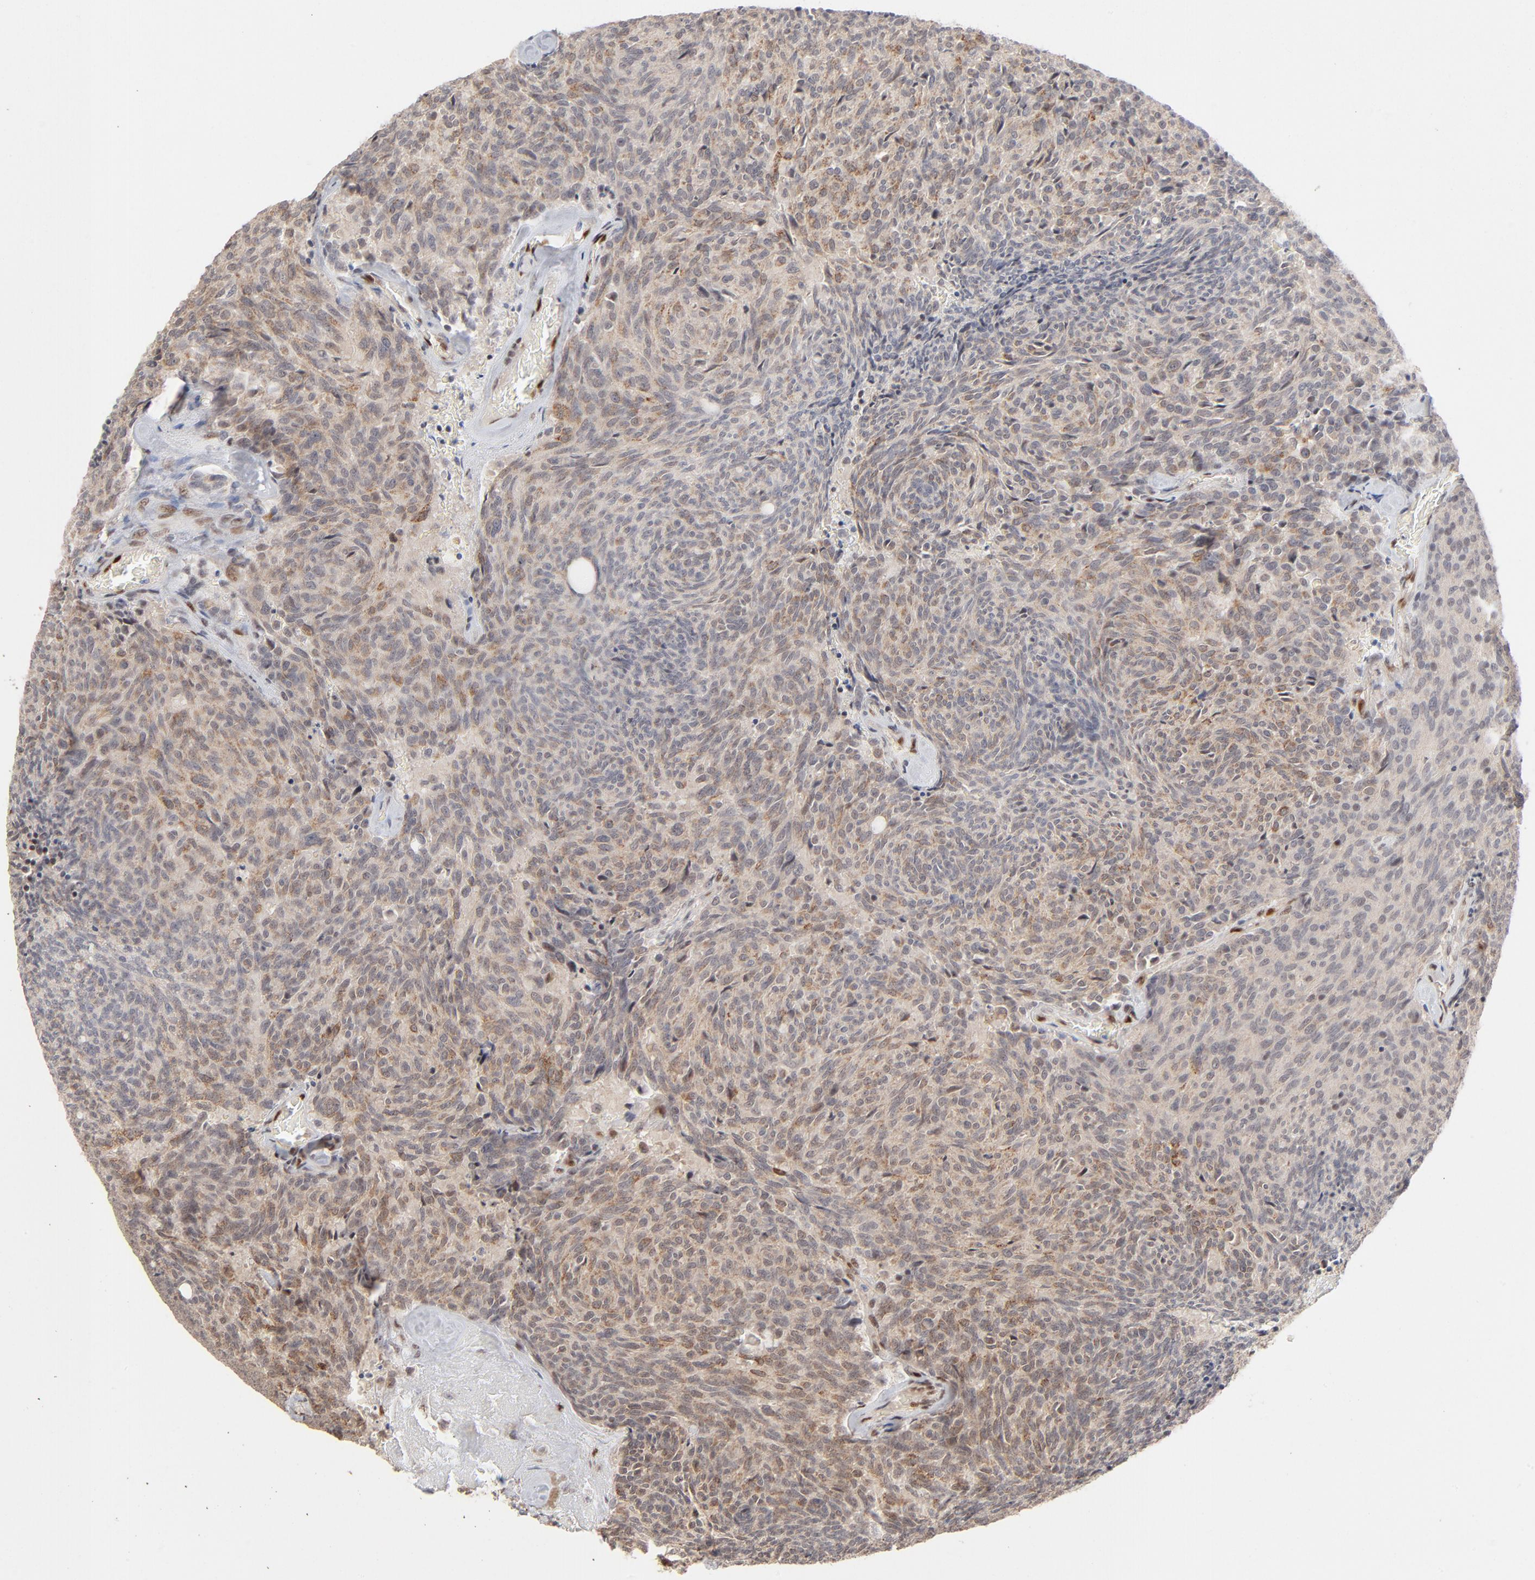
{"staining": {"intensity": "weak", "quantity": "<25%", "location": "cytoplasmic/membranous"}, "tissue": "carcinoid", "cell_type": "Tumor cells", "image_type": "cancer", "snomed": [{"axis": "morphology", "description": "Carcinoid, malignant, NOS"}, {"axis": "topography", "description": "Pancreas"}], "caption": "Image shows no protein positivity in tumor cells of malignant carcinoid tissue.", "gene": "NFIB", "patient": {"sex": "female", "age": 54}}